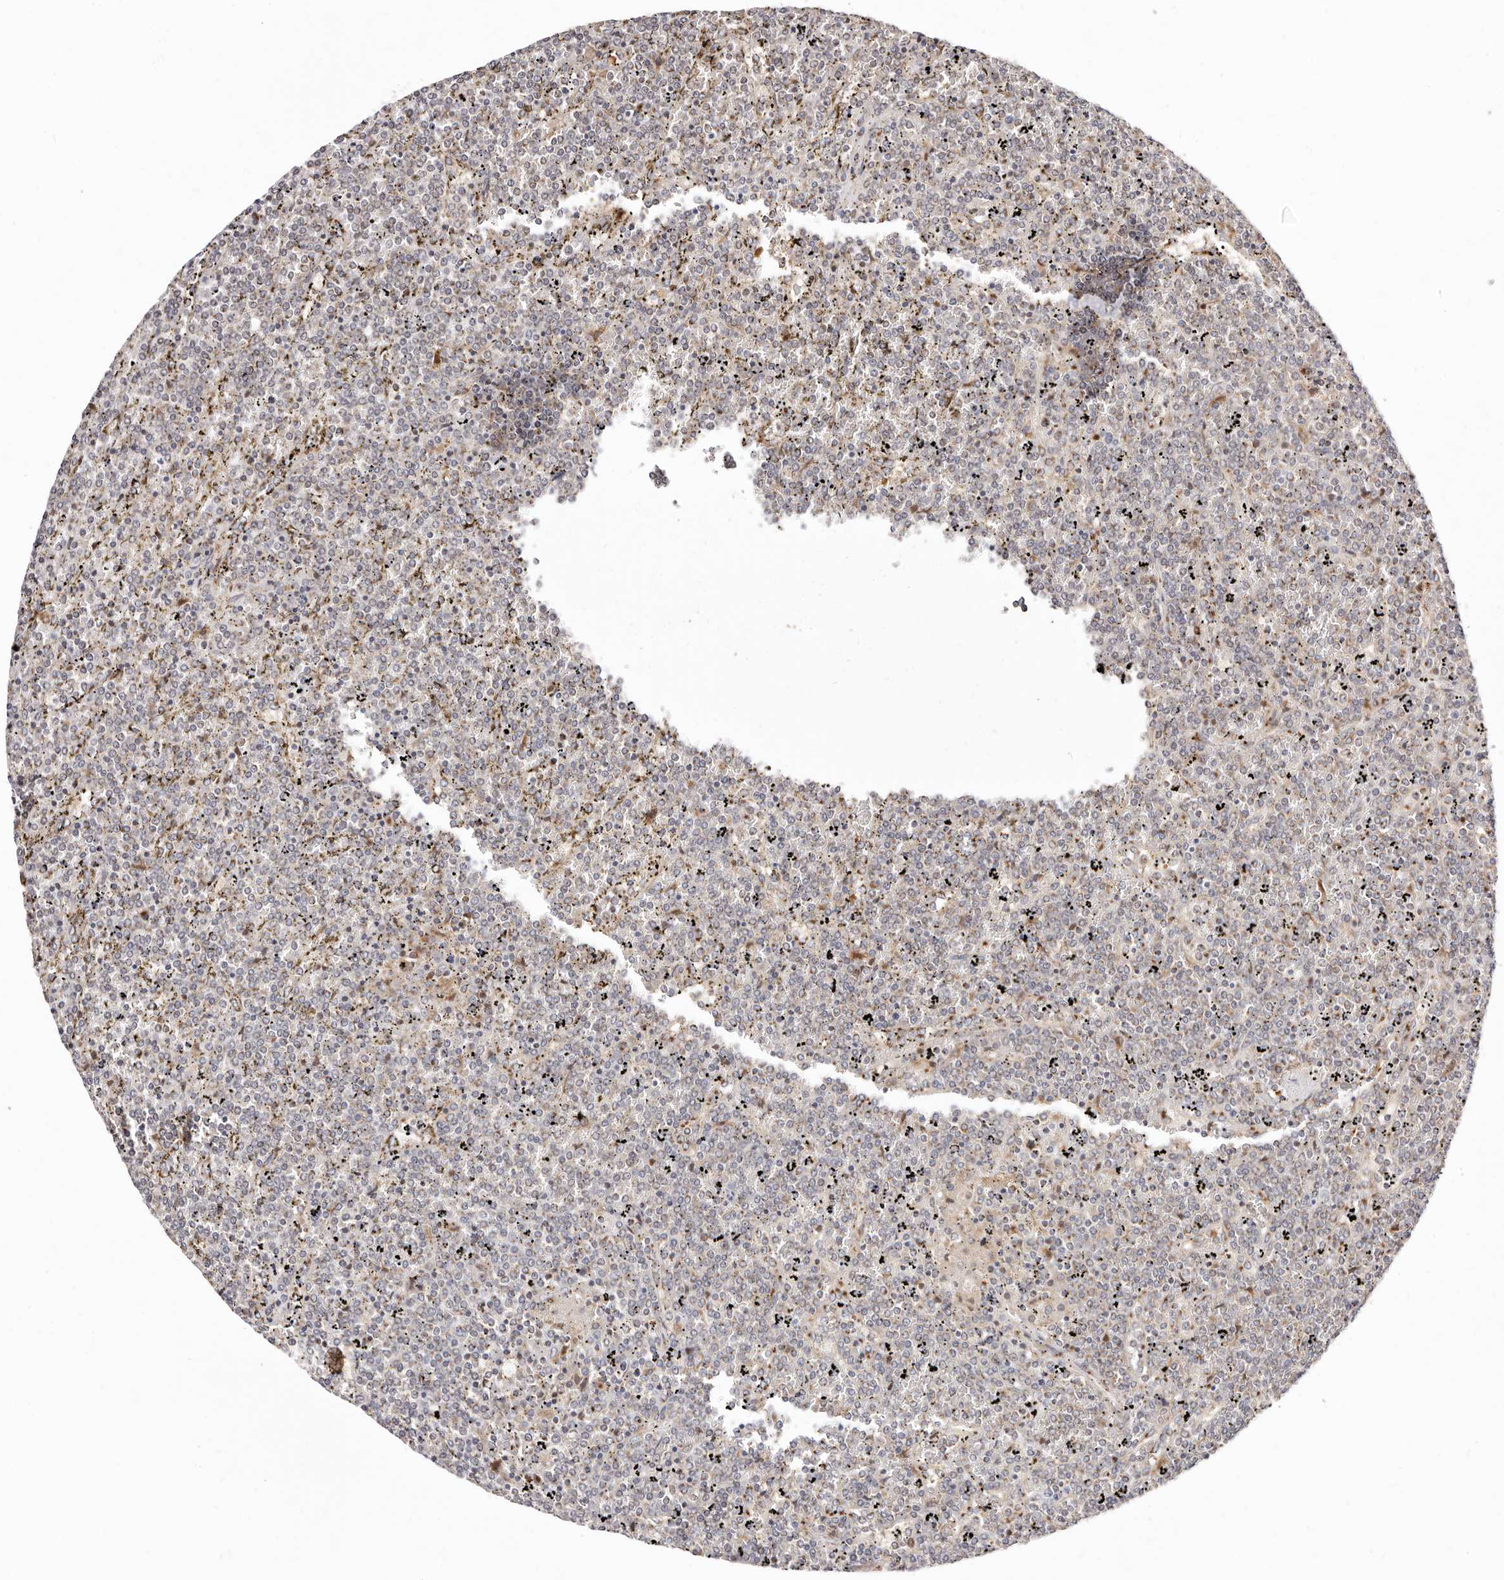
{"staining": {"intensity": "weak", "quantity": "<25%", "location": "cytoplasmic/membranous"}, "tissue": "lymphoma", "cell_type": "Tumor cells", "image_type": "cancer", "snomed": [{"axis": "morphology", "description": "Malignant lymphoma, non-Hodgkin's type, Low grade"}, {"axis": "topography", "description": "Spleen"}], "caption": "Low-grade malignant lymphoma, non-Hodgkin's type was stained to show a protein in brown. There is no significant staining in tumor cells.", "gene": "MAPK6", "patient": {"sex": "female", "age": 19}}